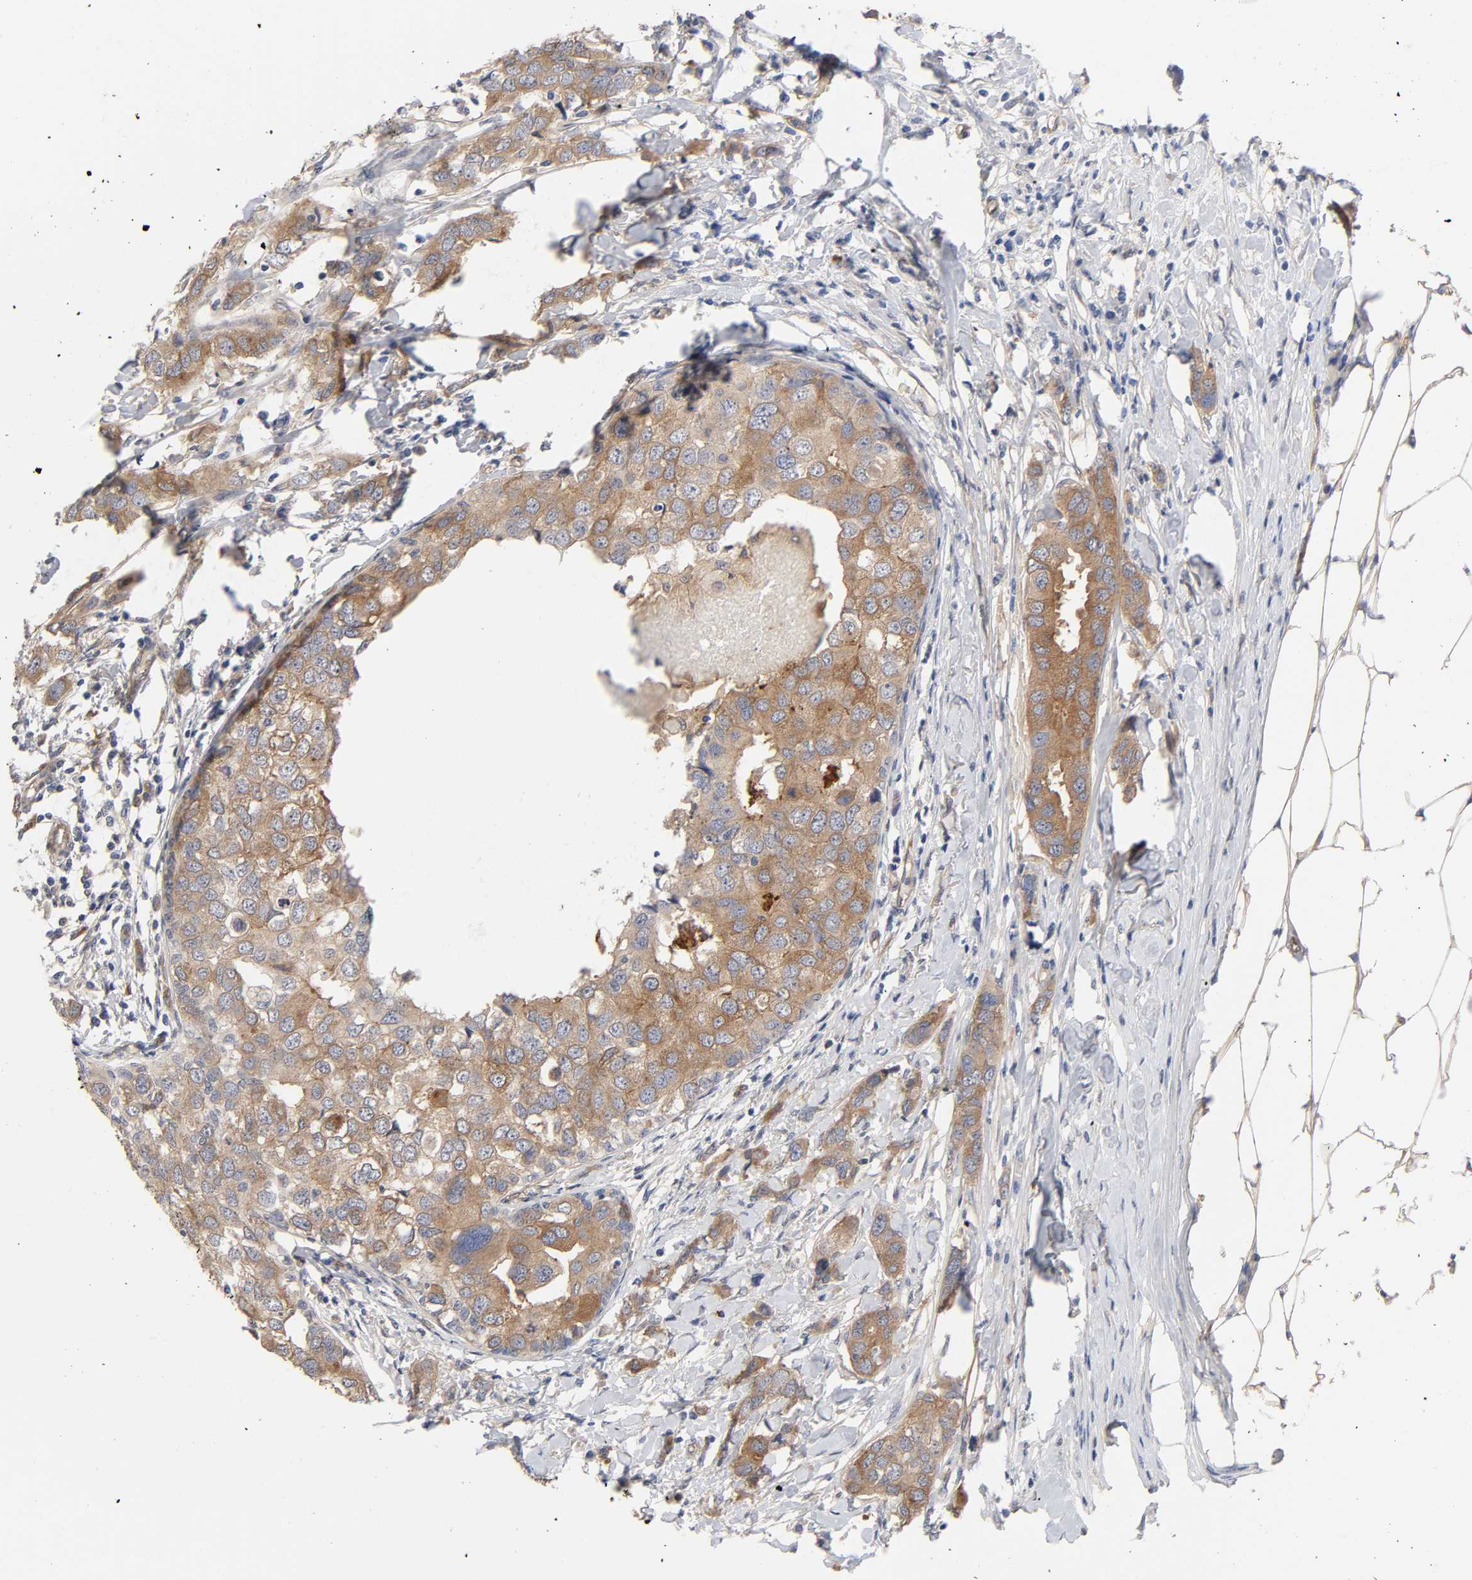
{"staining": {"intensity": "moderate", "quantity": ">75%", "location": "cytoplasmic/membranous"}, "tissue": "breast cancer", "cell_type": "Tumor cells", "image_type": "cancer", "snomed": [{"axis": "morphology", "description": "Duct carcinoma"}, {"axis": "topography", "description": "Breast"}], "caption": "Immunohistochemistry (IHC) staining of breast cancer, which reveals medium levels of moderate cytoplasmic/membranous positivity in approximately >75% of tumor cells indicating moderate cytoplasmic/membranous protein positivity. The staining was performed using DAB (3,3'-diaminobenzidine) (brown) for protein detection and nuclei were counterstained in hematoxylin (blue).", "gene": "RAB13", "patient": {"sex": "female", "age": 50}}